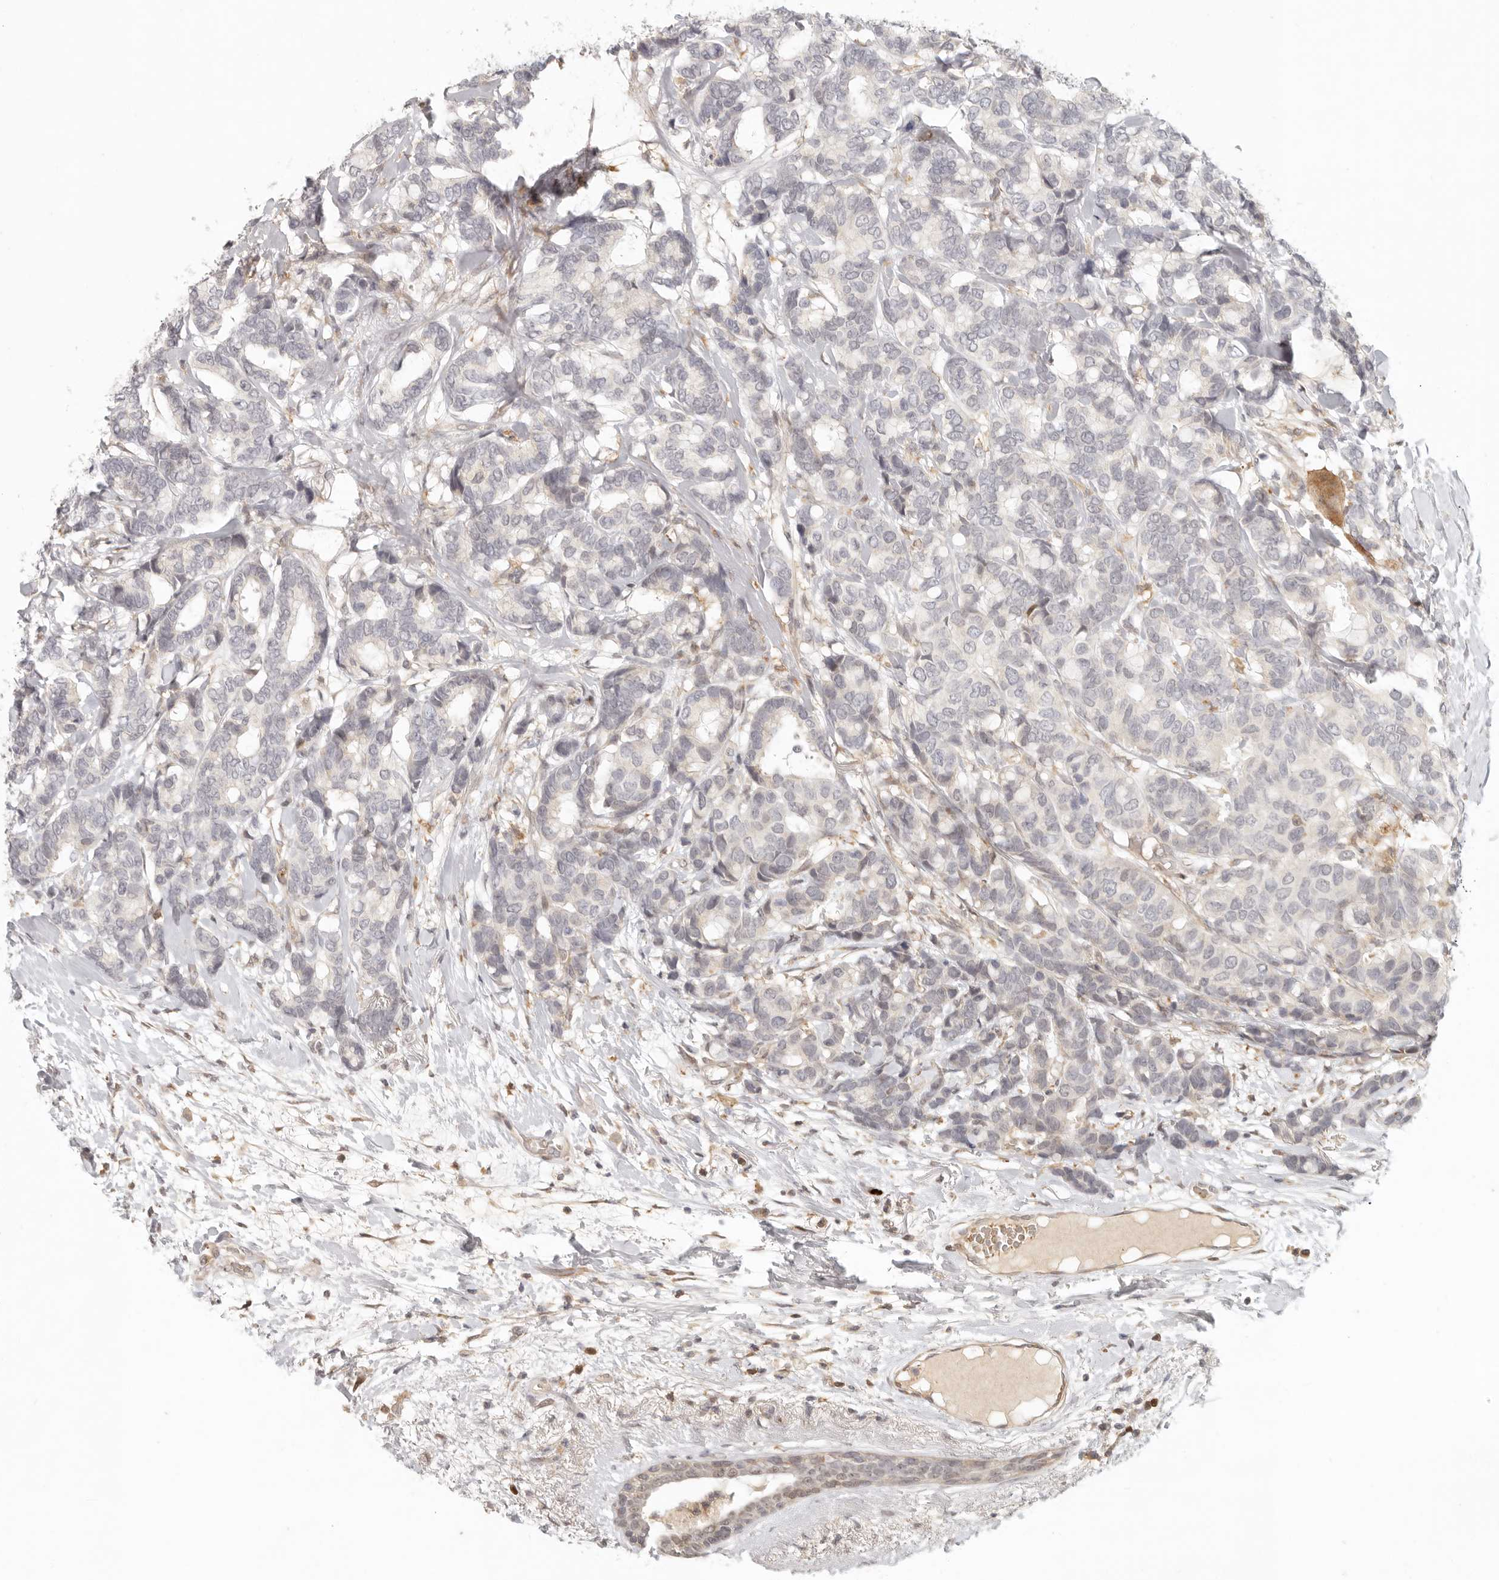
{"staining": {"intensity": "negative", "quantity": "none", "location": "none"}, "tissue": "breast cancer", "cell_type": "Tumor cells", "image_type": "cancer", "snomed": [{"axis": "morphology", "description": "Duct carcinoma"}, {"axis": "topography", "description": "Breast"}], "caption": "DAB (3,3'-diaminobenzidine) immunohistochemical staining of human breast cancer (invasive ductal carcinoma) exhibits no significant positivity in tumor cells.", "gene": "AHDC1", "patient": {"sex": "female", "age": 87}}